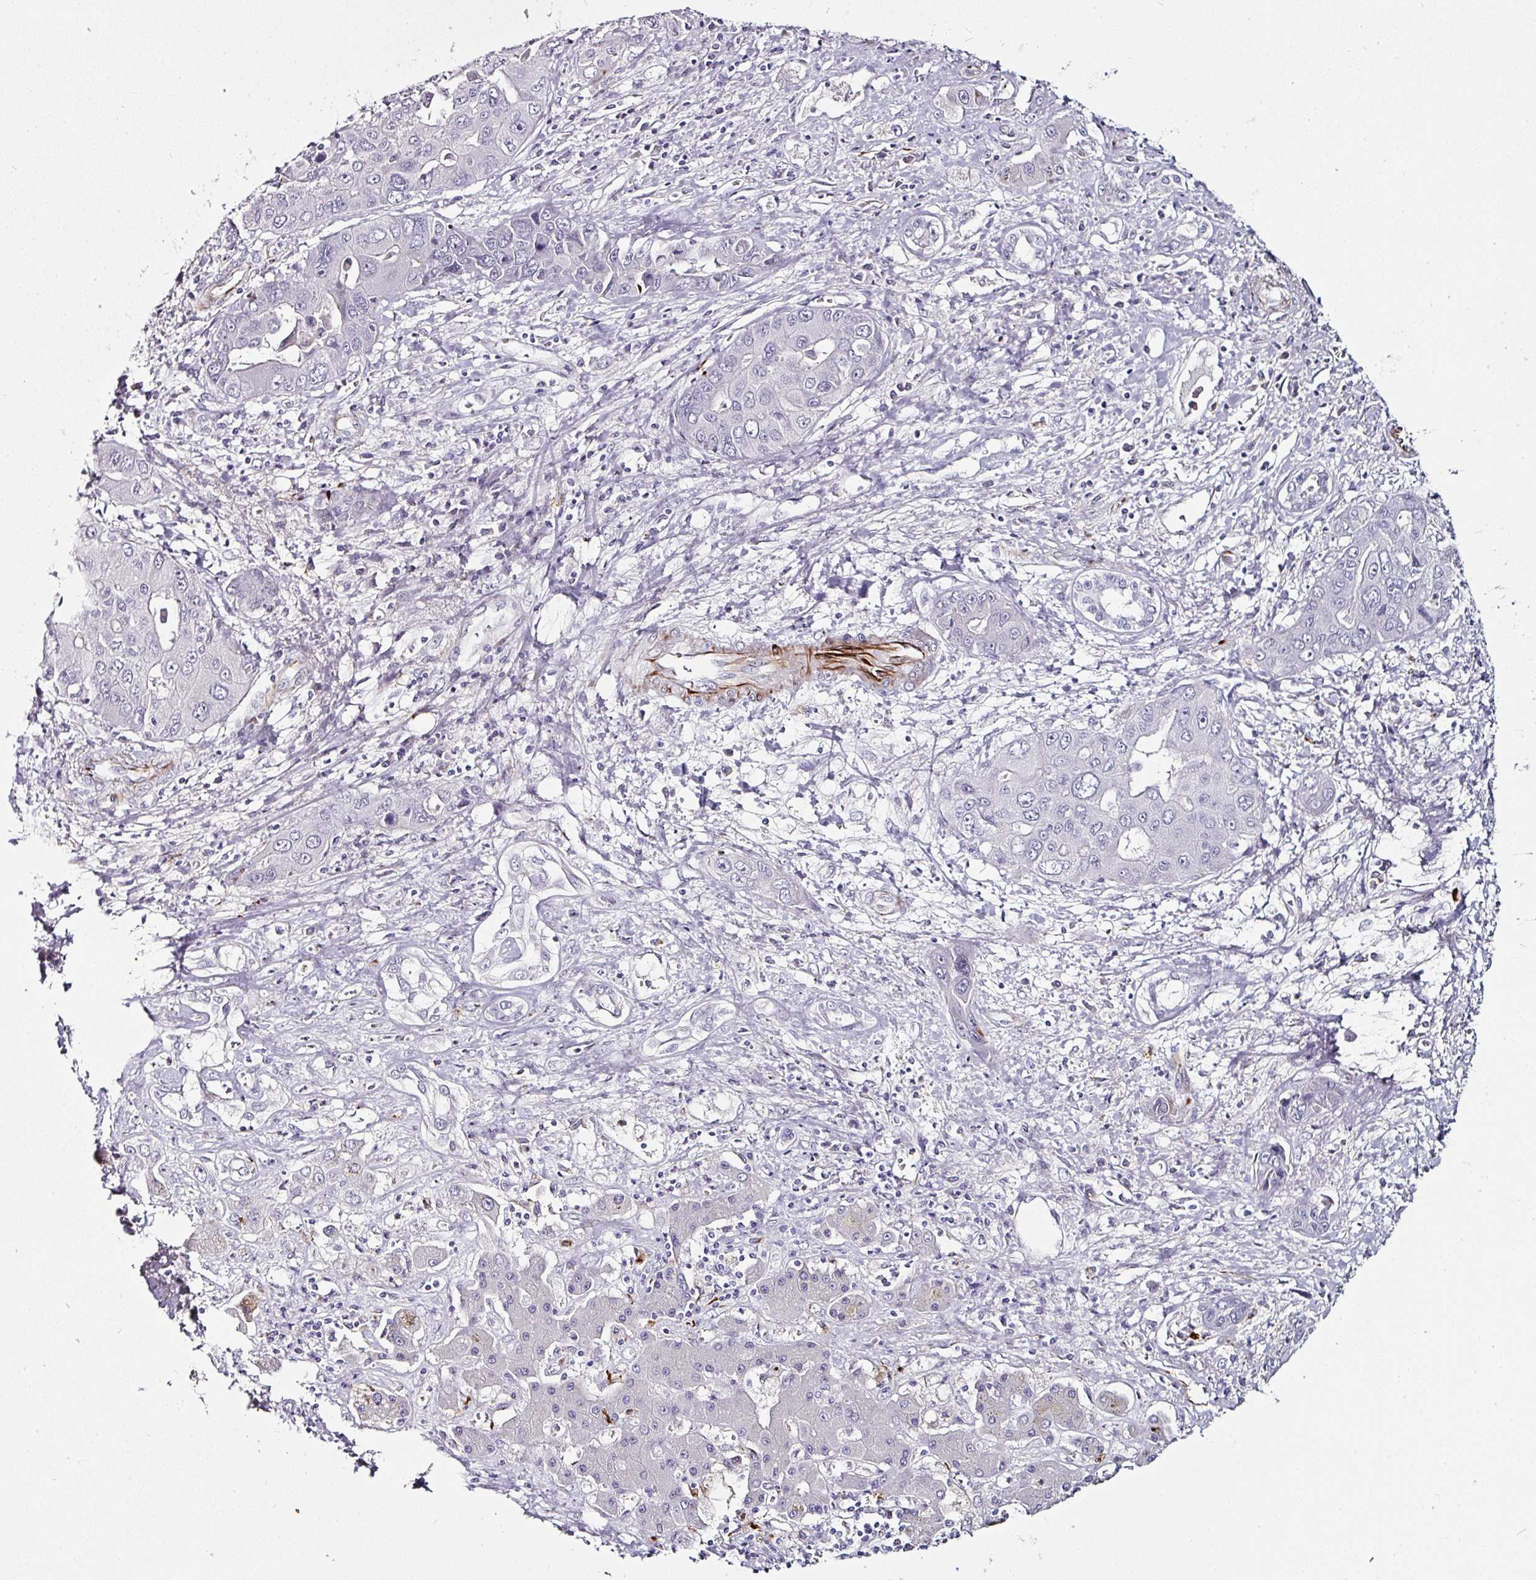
{"staining": {"intensity": "negative", "quantity": "none", "location": "none"}, "tissue": "liver cancer", "cell_type": "Tumor cells", "image_type": "cancer", "snomed": [{"axis": "morphology", "description": "Cholangiocarcinoma"}, {"axis": "topography", "description": "Liver"}], "caption": "A histopathology image of human liver cholangiocarcinoma is negative for staining in tumor cells.", "gene": "TMPRSS9", "patient": {"sex": "male", "age": 67}}